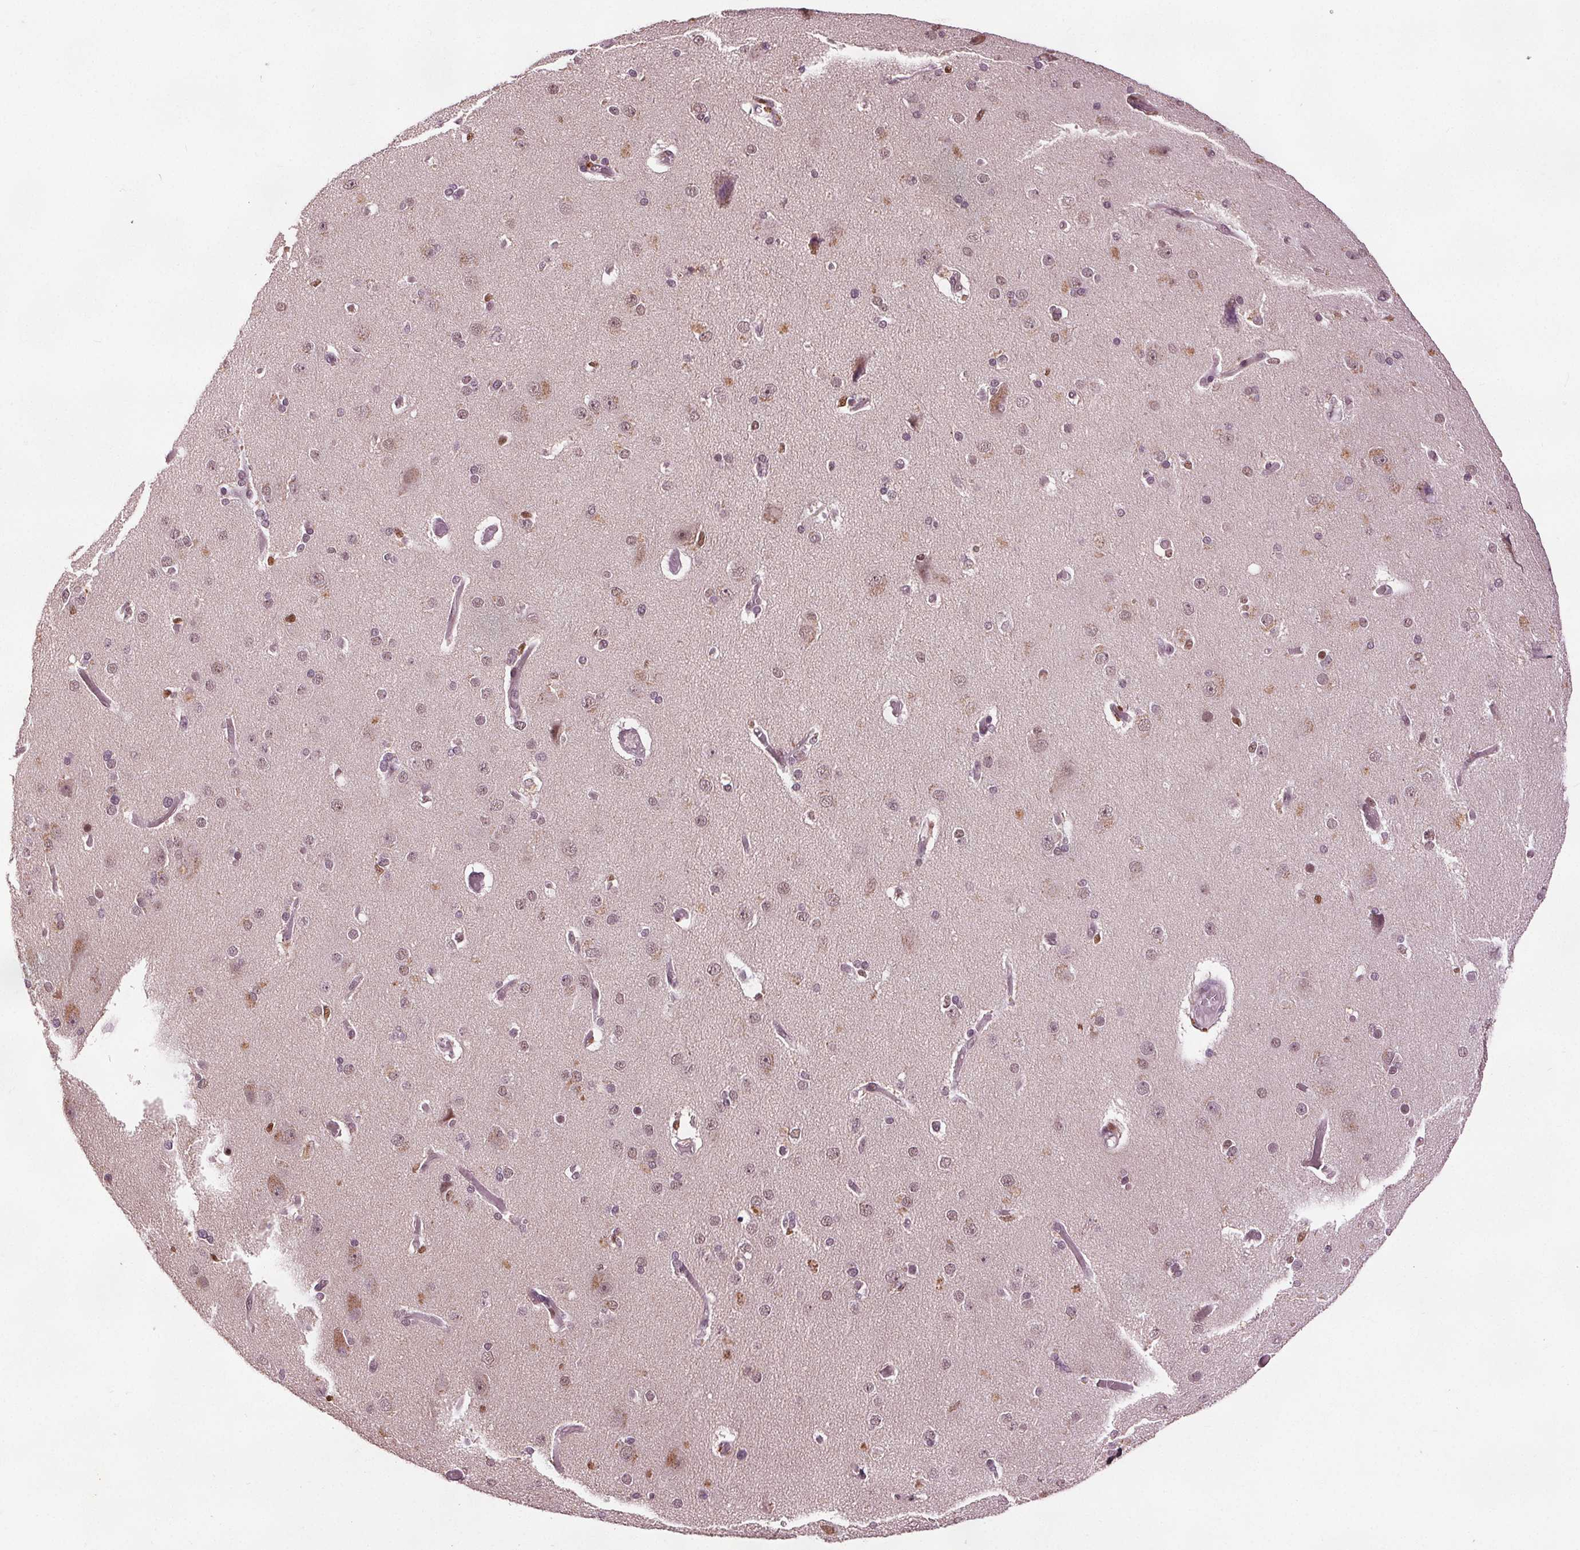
{"staining": {"intensity": "weak", "quantity": "25%-75%", "location": "nuclear"}, "tissue": "cerebral cortex", "cell_type": "Endothelial cells", "image_type": "normal", "snomed": [{"axis": "morphology", "description": "Normal tissue, NOS"}, {"axis": "morphology", "description": "Glioma, malignant, High grade"}, {"axis": "topography", "description": "Cerebral cortex"}], "caption": "An immunohistochemistry histopathology image of benign tissue is shown. Protein staining in brown shows weak nuclear positivity in cerebral cortex within endothelial cells. (Brightfield microscopy of DAB IHC at high magnification).", "gene": "DDX11", "patient": {"sex": "male", "age": 71}}